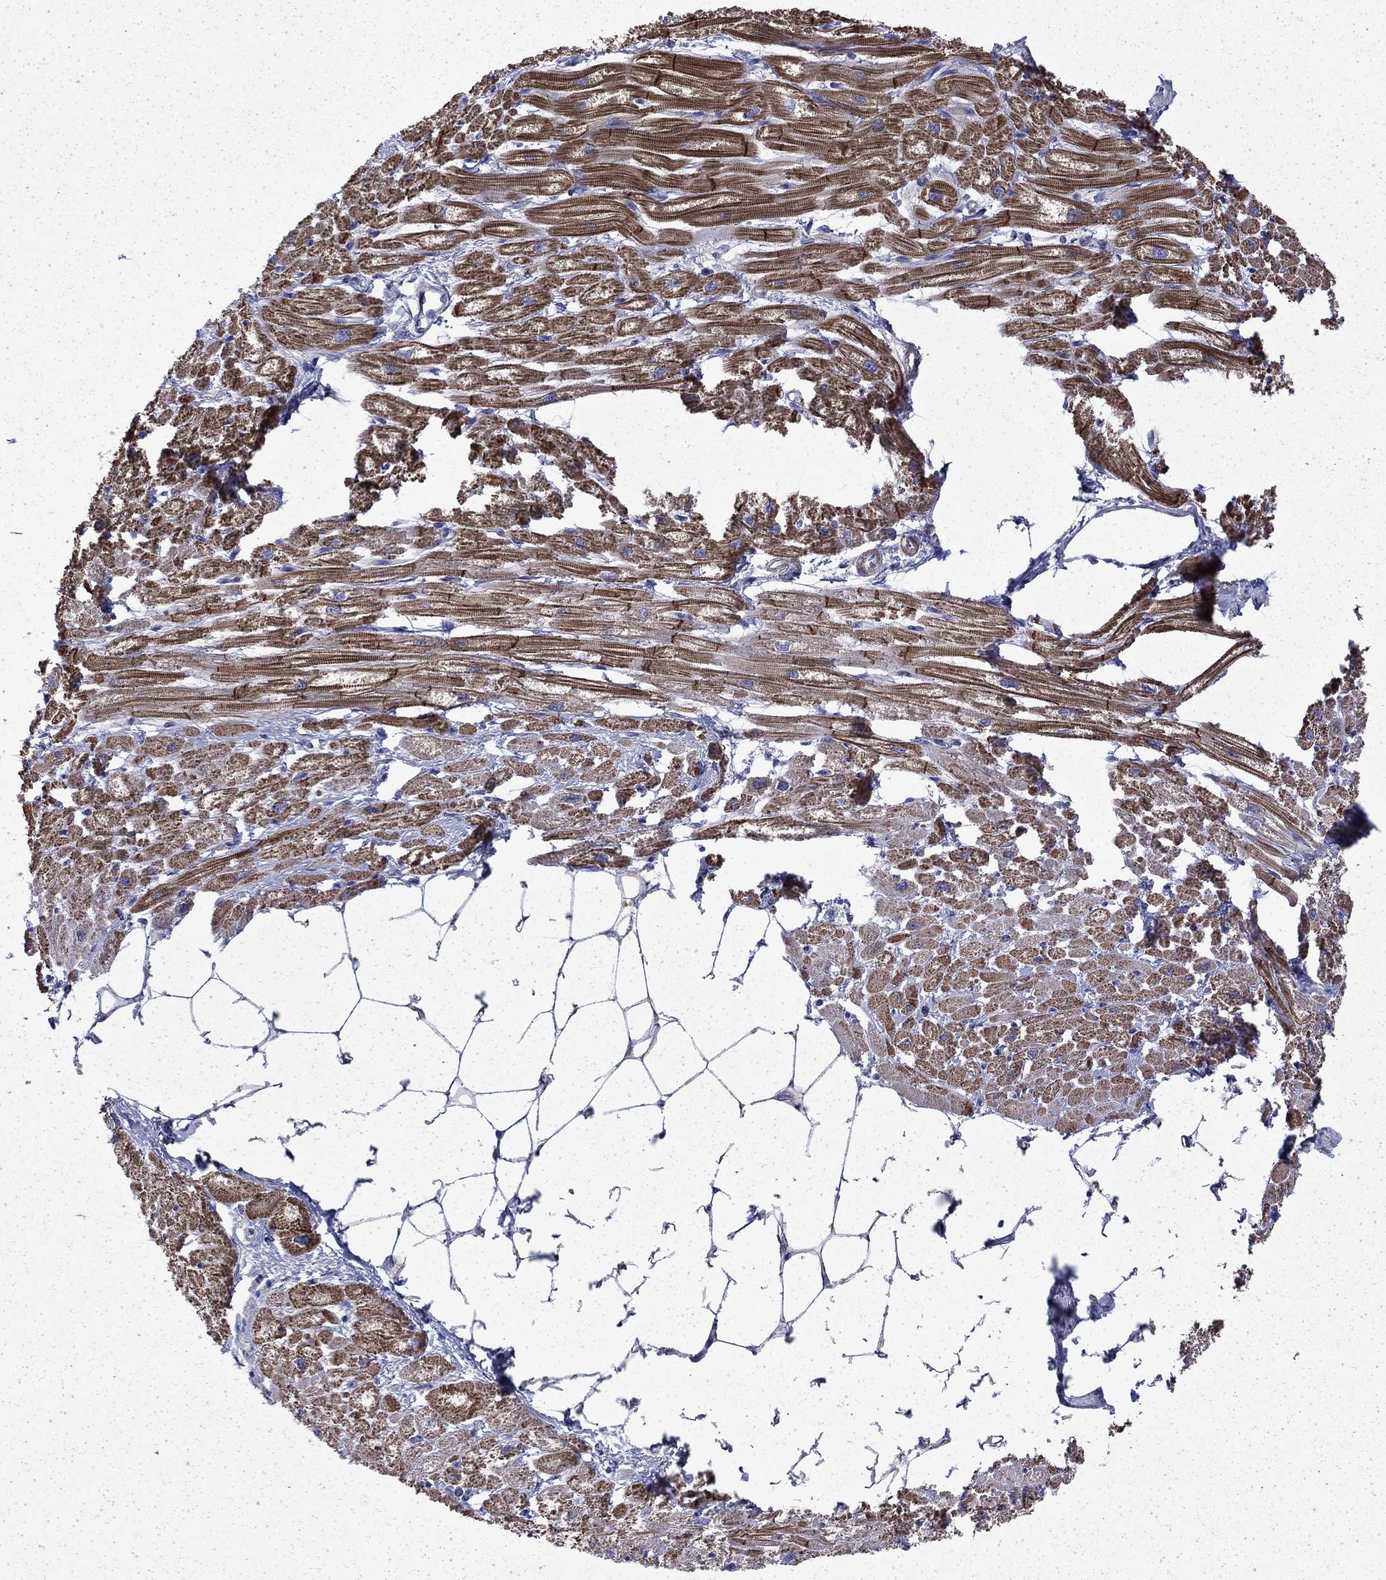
{"staining": {"intensity": "strong", "quantity": "25%-75%", "location": "cytoplasmic/membranous"}, "tissue": "heart muscle", "cell_type": "Cardiomyocytes", "image_type": "normal", "snomed": [{"axis": "morphology", "description": "Normal tissue, NOS"}, {"axis": "topography", "description": "Heart"}], "caption": "Cardiomyocytes exhibit high levels of strong cytoplasmic/membranous expression in approximately 25%-75% of cells in unremarkable heart muscle.", "gene": "DTNA", "patient": {"sex": "male", "age": 57}}